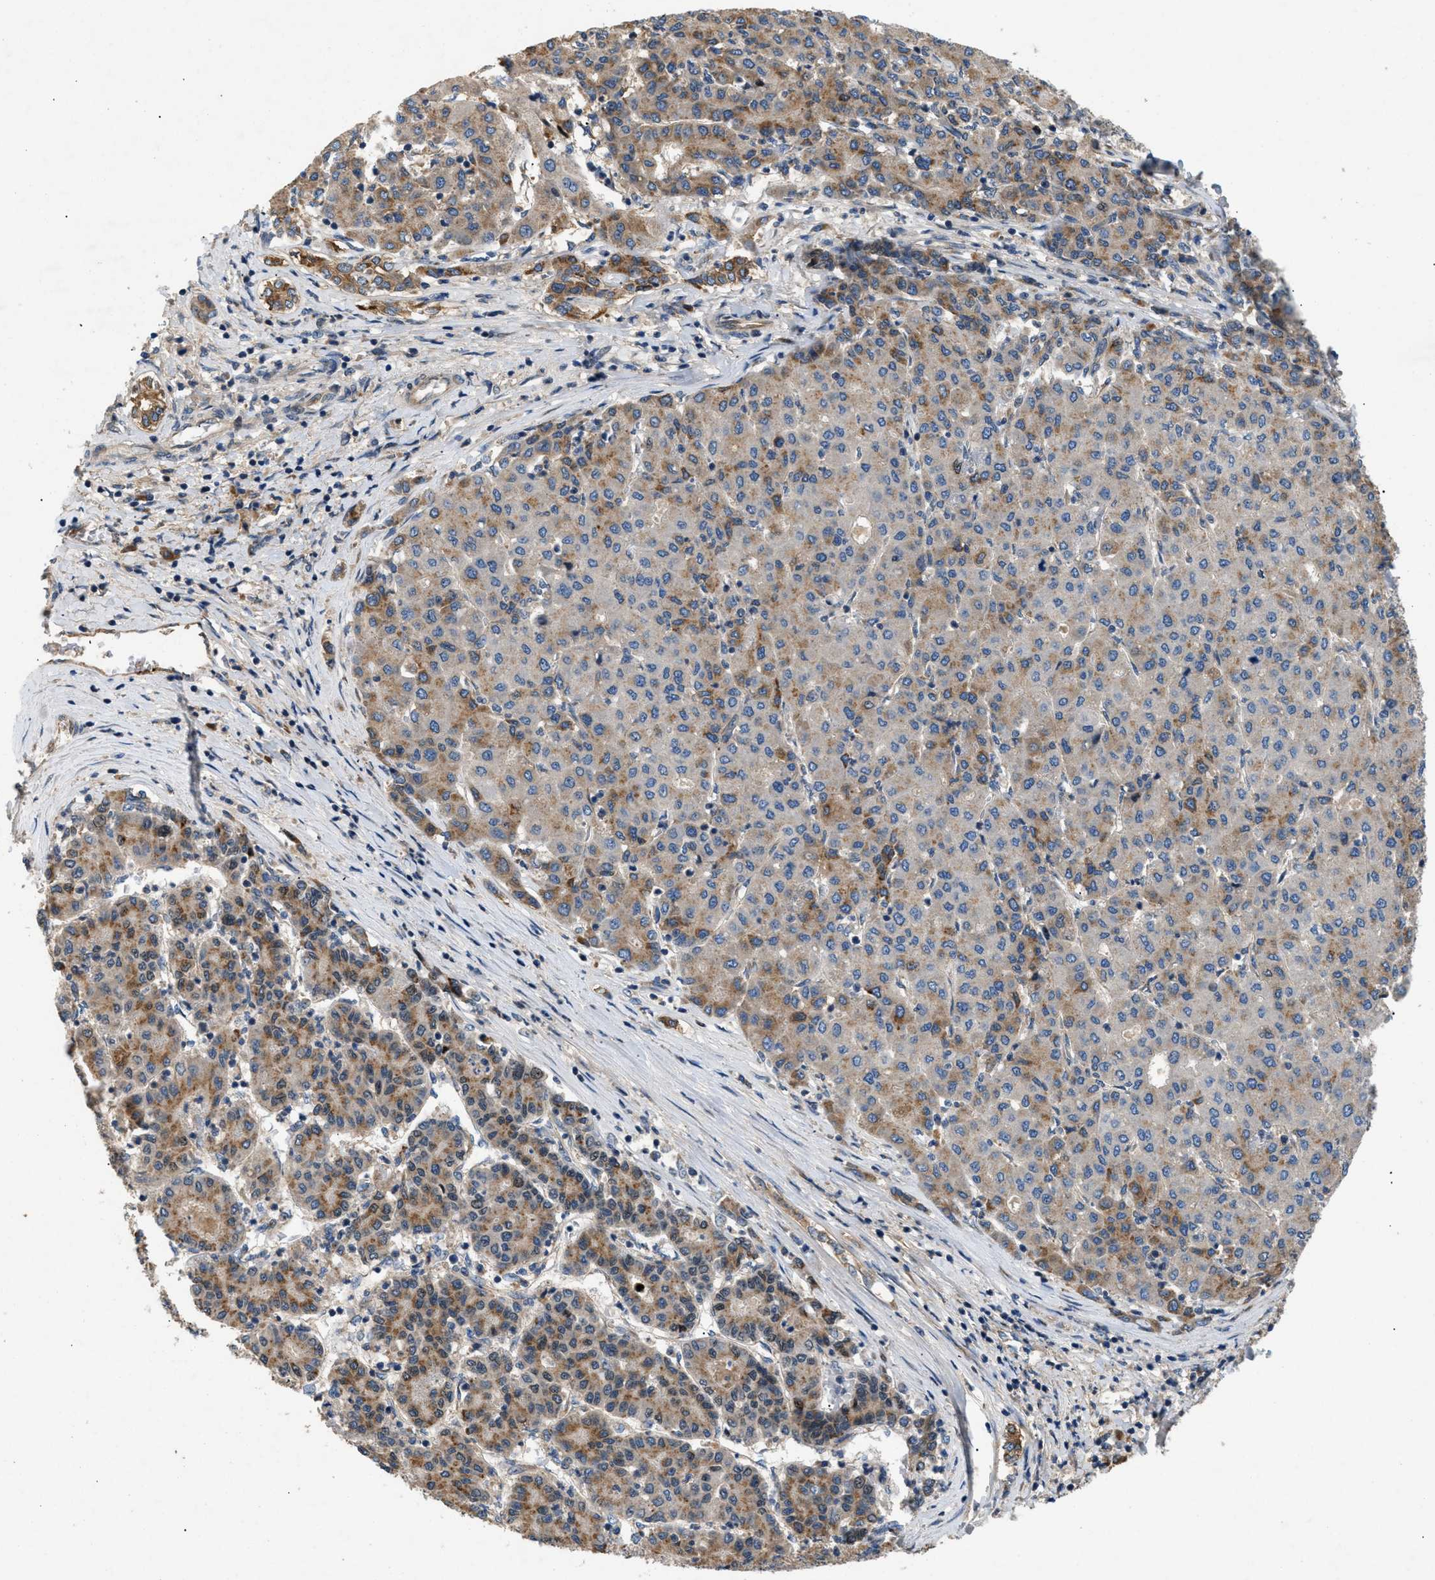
{"staining": {"intensity": "moderate", "quantity": "<25%", "location": "cytoplasmic/membranous"}, "tissue": "liver cancer", "cell_type": "Tumor cells", "image_type": "cancer", "snomed": [{"axis": "morphology", "description": "Carcinoma, Hepatocellular, NOS"}, {"axis": "topography", "description": "Liver"}], "caption": "Immunohistochemical staining of human hepatocellular carcinoma (liver) displays moderate cytoplasmic/membranous protein staining in approximately <25% of tumor cells.", "gene": "LYSMD3", "patient": {"sex": "male", "age": 65}}